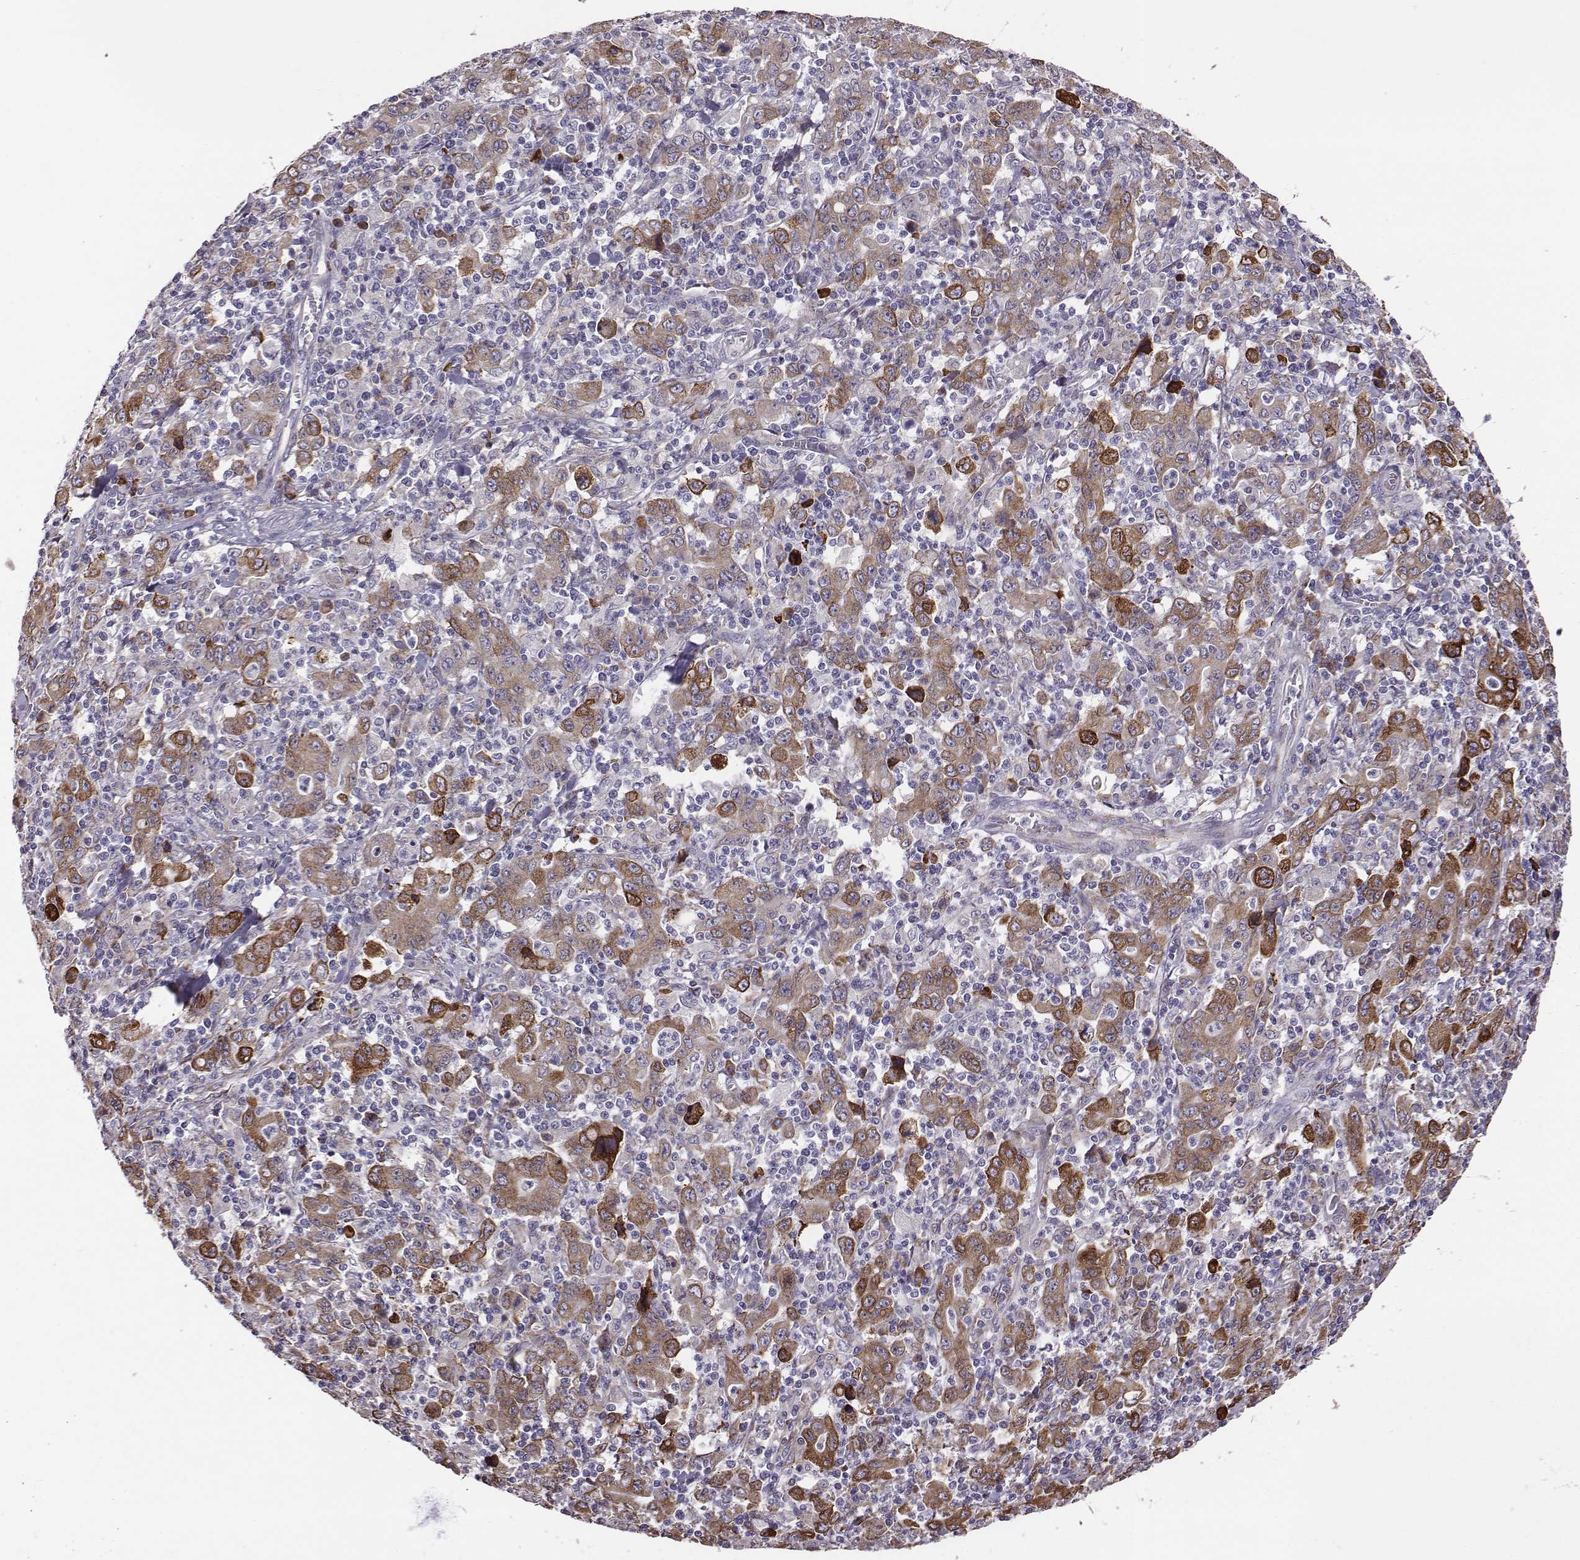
{"staining": {"intensity": "moderate", "quantity": ">75%", "location": "cytoplasmic/membranous"}, "tissue": "stomach cancer", "cell_type": "Tumor cells", "image_type": "cancer", "snomed": [{"axis": "morphology", "description": "Adenocarcinoma, NOS"}, {"axis": "topography", "description": "Stomach, upper"}], "caption": "Adenocarcinoma (stomach) tissue exhibits moderate cytoplasmic/membranous staining in about >75% of tumor cells", "gene": "SELENOI", "patient": {"sex": "male", "age": 69}}